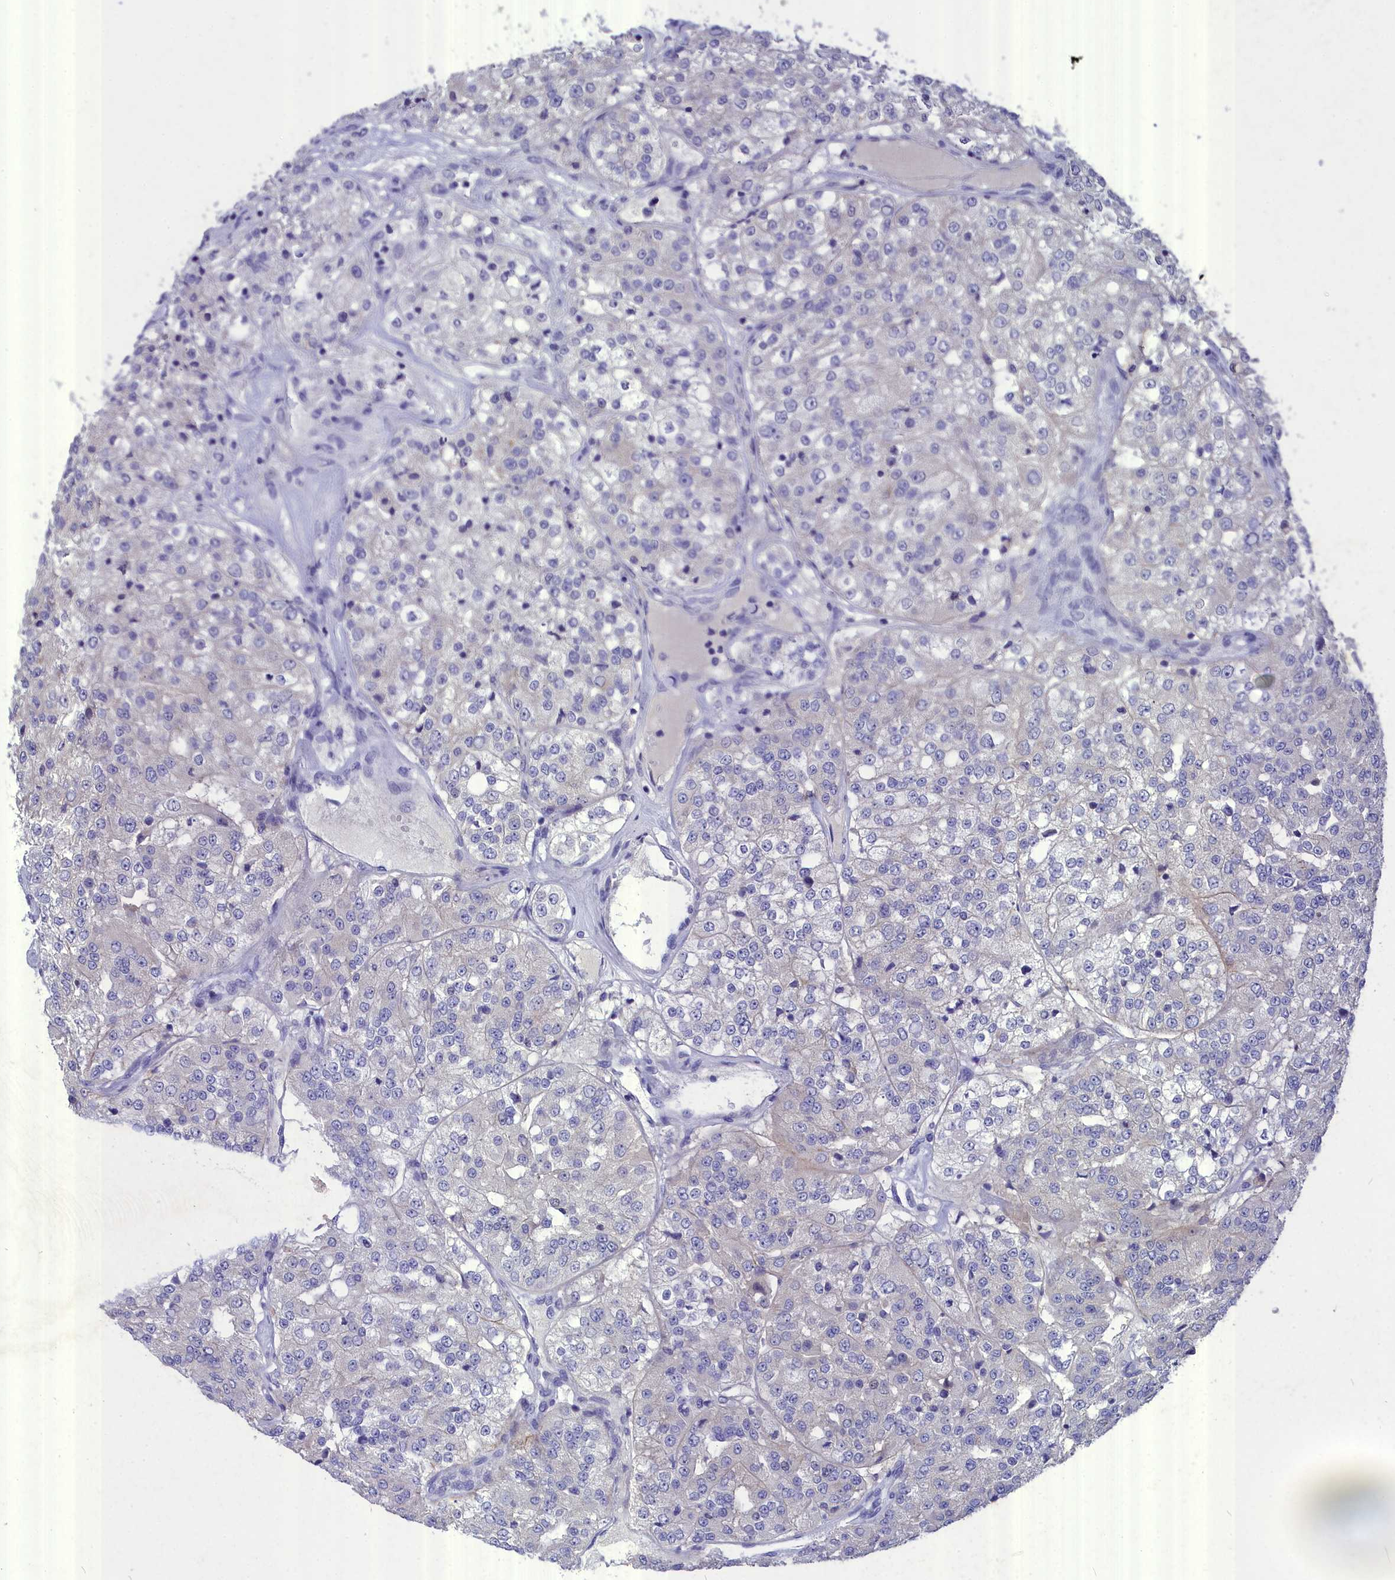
{"staining": {"intensity": "negative", "quantity": "none", "location": "none"}, "tissue": "renal cancer", "cell_type": "Tumor cells", "image_type": "cancer", "snomed": [{"axis": "morphology", "description": "Adenocarcinoma, NOS"}, {"axis": "topography", "description": "Kidney"}], "caption": "This is a photomicrograph of immunohistochemistry staining of renal adenocarcinoma, which shows no expression in tumor cells.", "gene": "DEFB119", "patient": {"sex": "female", "age": 63}}